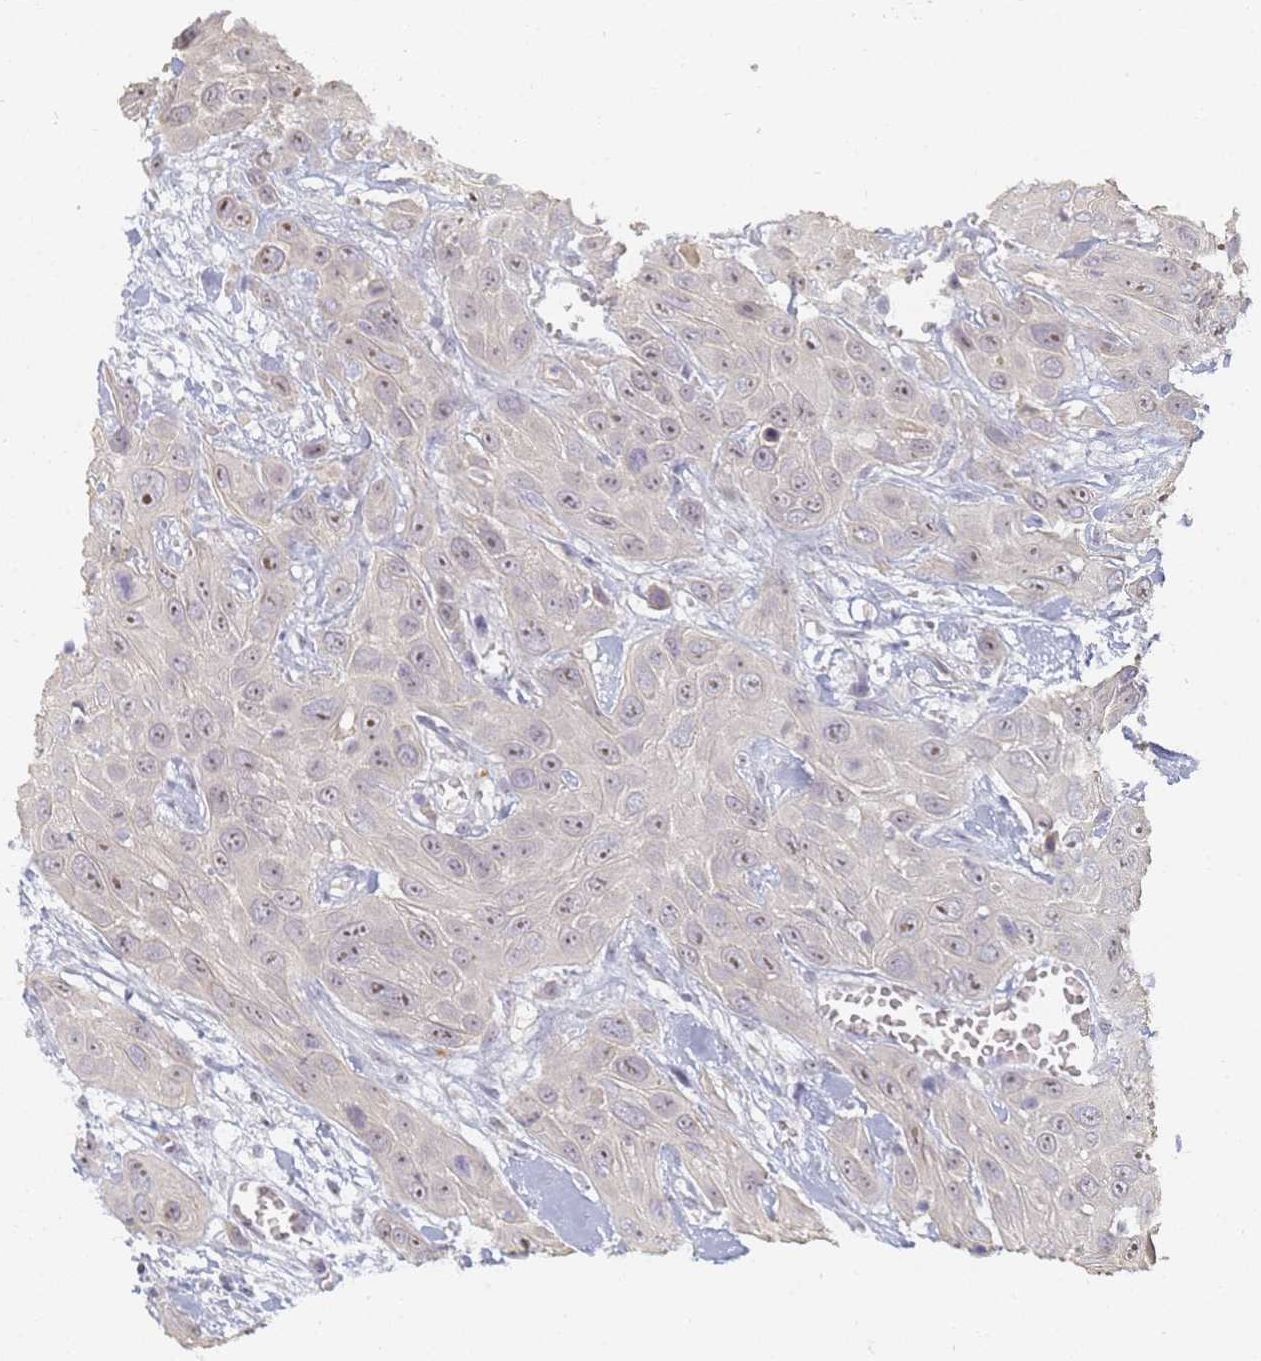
{"staining": {"intensity": "moderate", "quantity": "<25%", "location": "nuclear"}, "tissue": "head and neck cancer", "cell_type": "Tumor cells", "image_type": "cancer", "snomed": [{"axis": "morphology", "description": "Squamous cell carcinoma, NOS"}, {"axis": "topography", "description": "Head-Neck"}], "caption": "Head and neck cancer (squamous cell carcinoma) stained for a protein demonstrates moderate nuclear positivity in tumor cells.", "gene": "SLC38A9", "patient": {"sex": "male", "age": 81}}